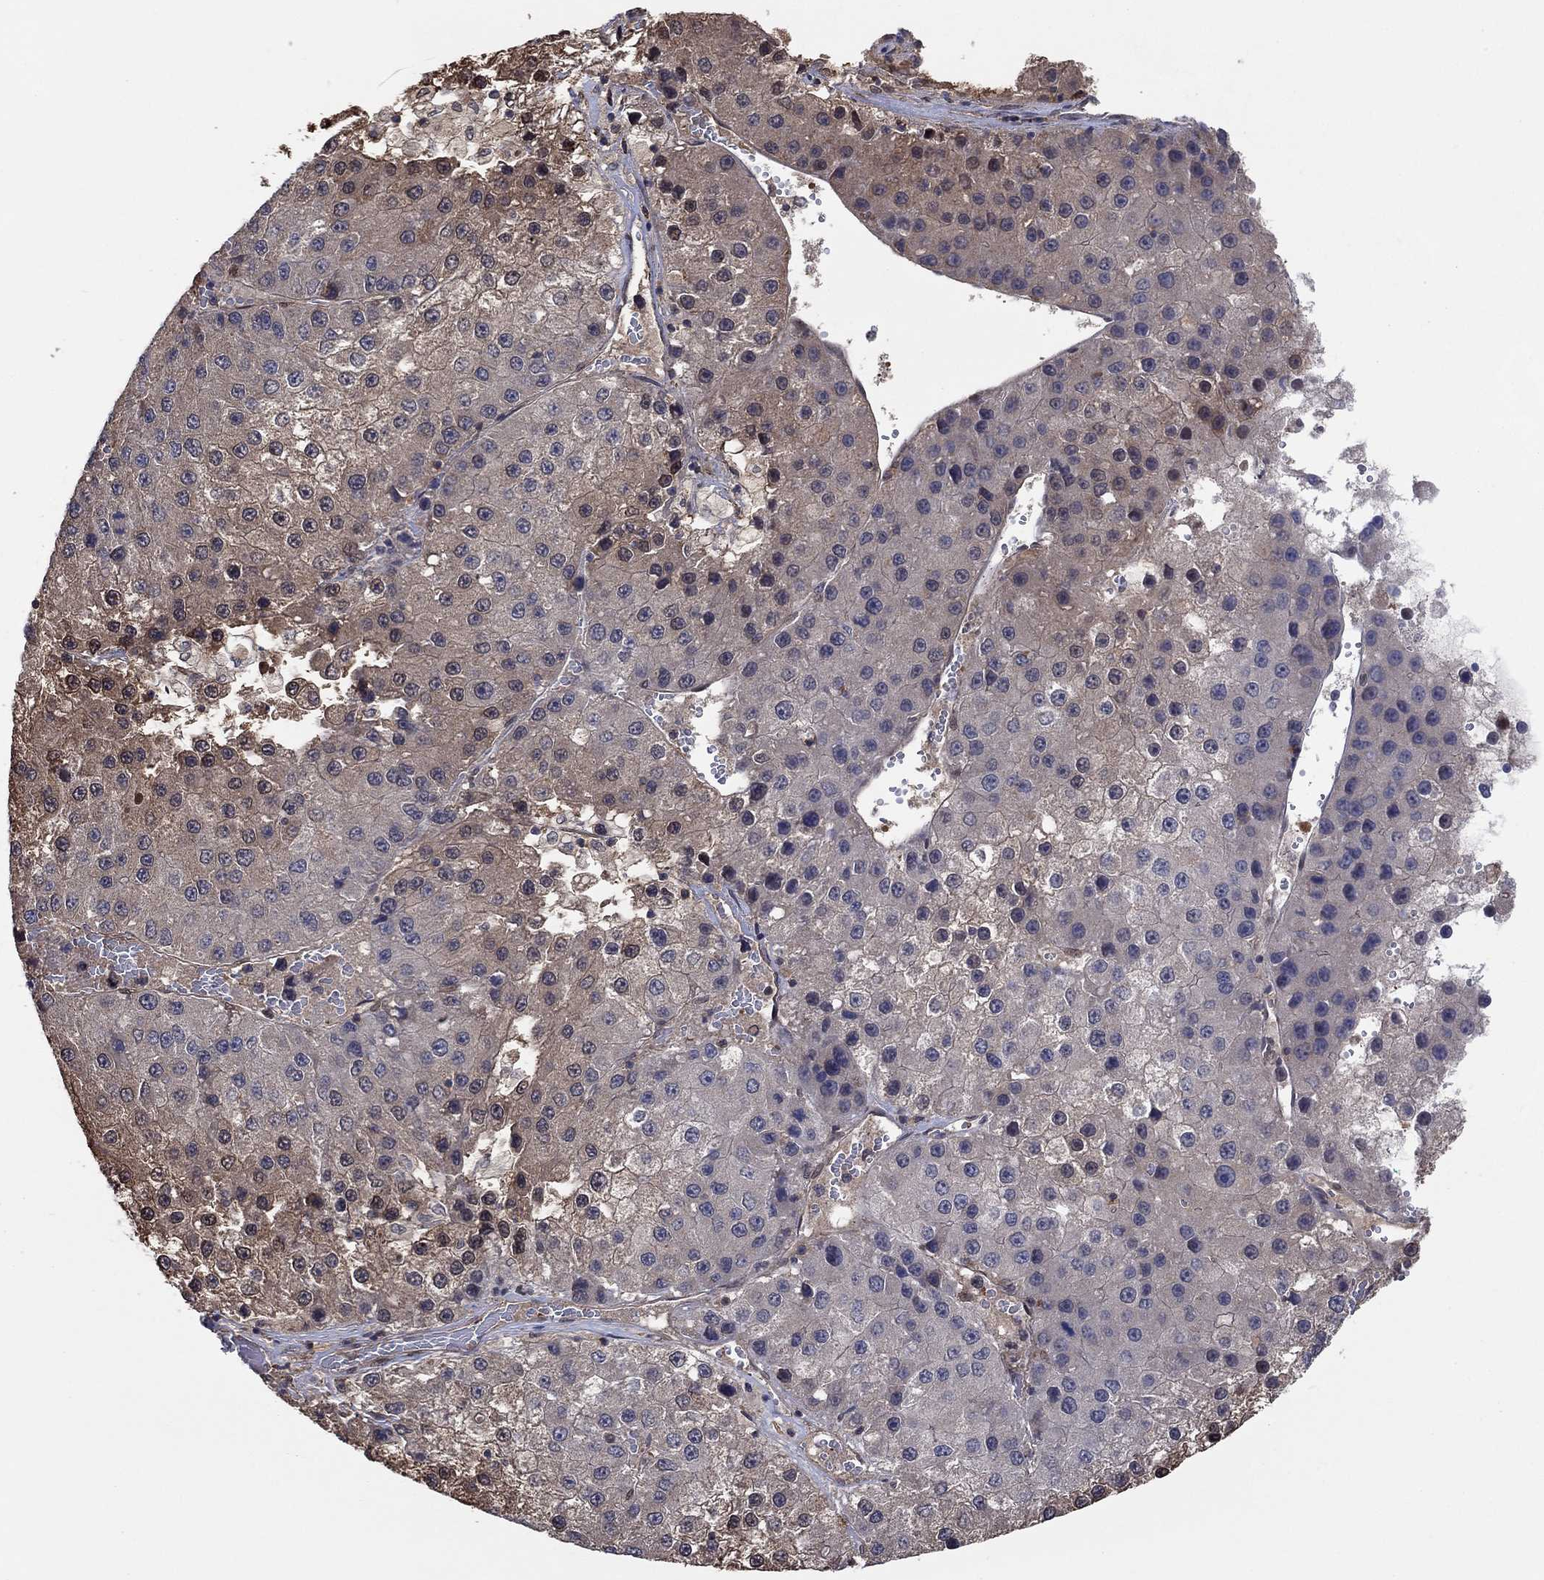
{"staining": {"intensity": "weak", "quantity": "25%-75%", "location": "cytoplasmic/membranous"}, "tissue": "liver cancer", "cell_type": "Tumor cells", "image_type": "cancer", "snomed": [{"axis": "morphology", "description": "Carcinoma, Hepatocellular, NOS"}, {"axis": "topography", "description": "Liver"}], "caption": "Hepatocellular carcinoma (liver) stained with immunohistochemistry displays weak cytoplasmic/membranous positivity in approximately 25%-75% of tumor cells.", "gene": "RNF114", "patient": {"sex": "female", "age": 73}}